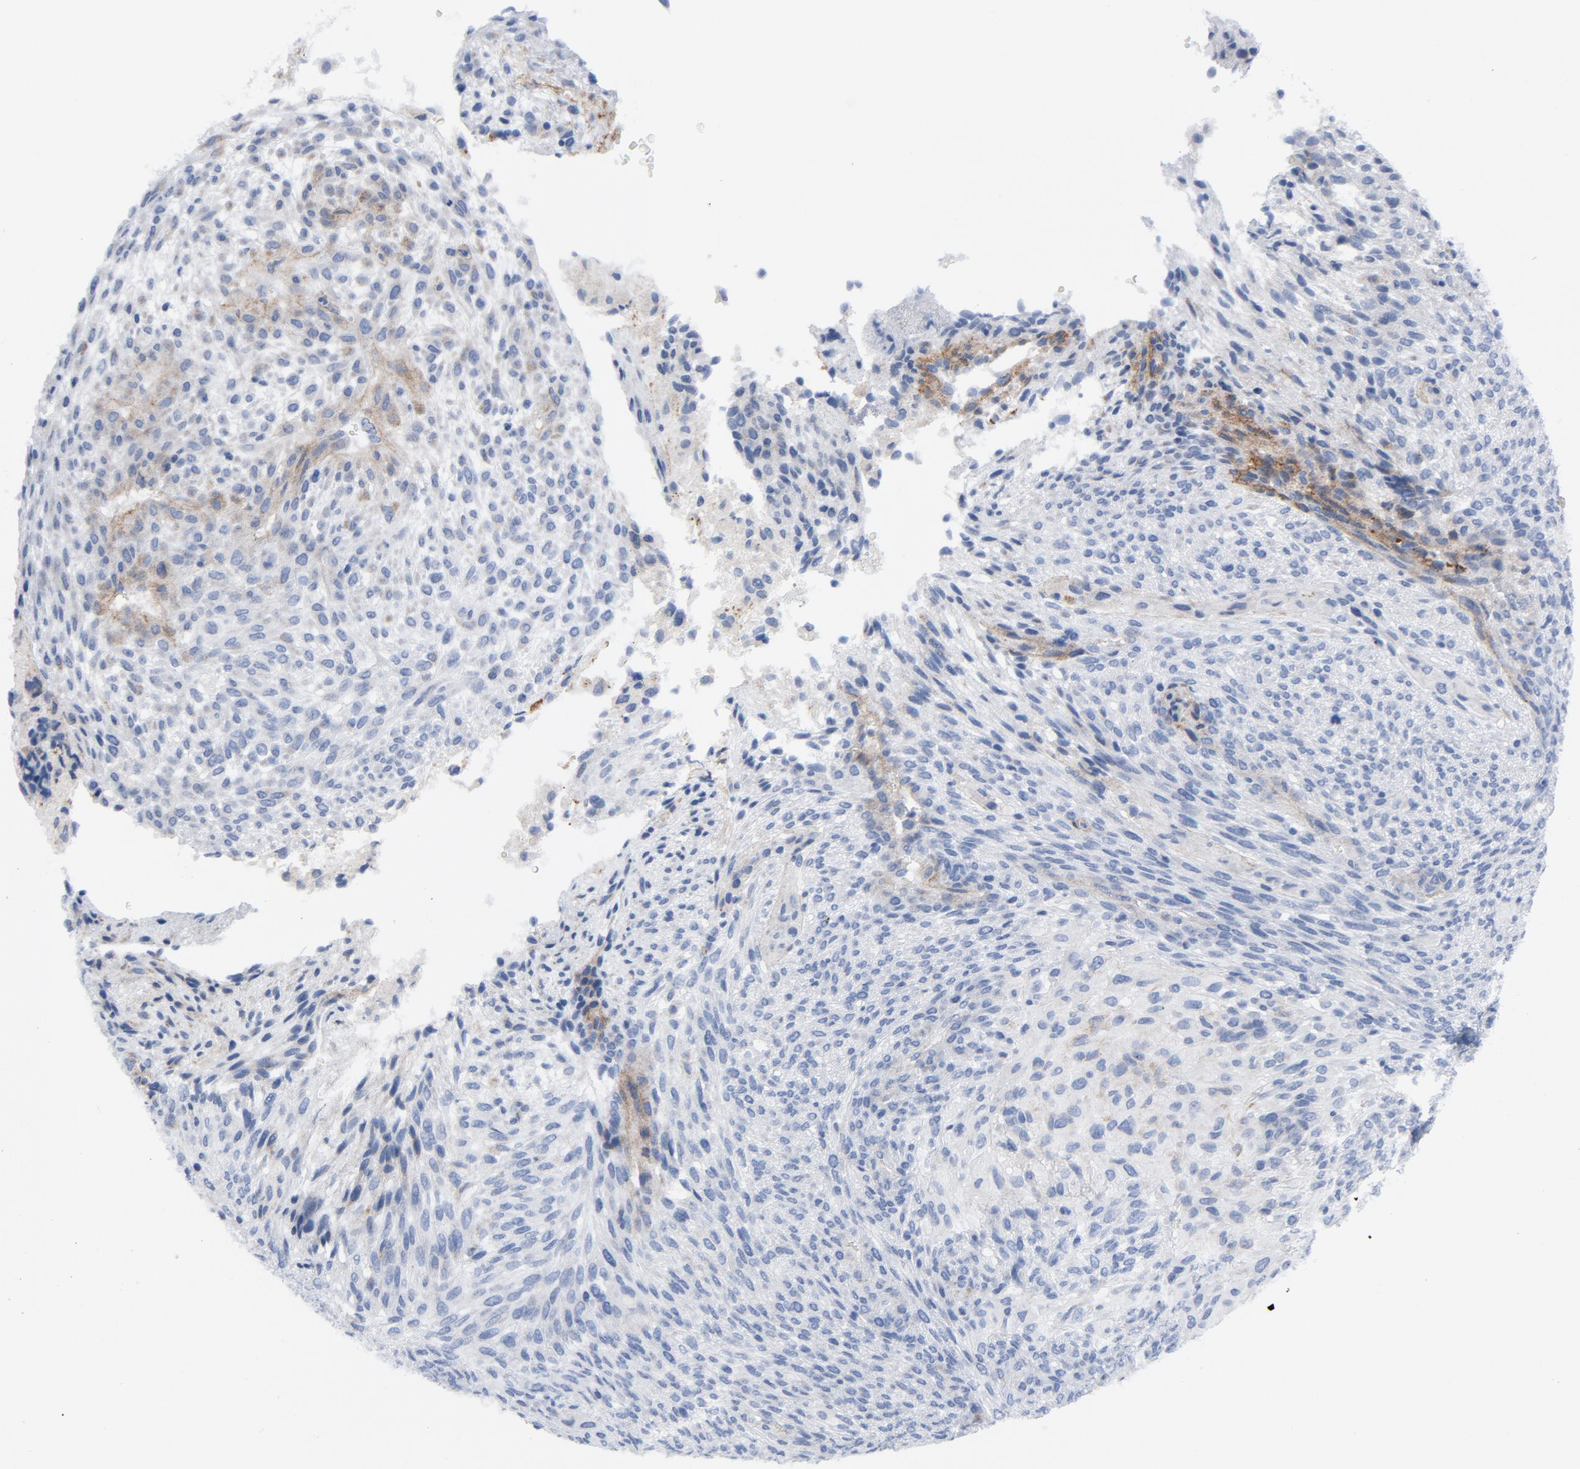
{"staining": {"intensity": "negative", "quantity": "none", "location": "none"}, "tissue": "glioma", "cell_type": "Tumor cells", "image_type": "cancer", "snomed": [{"axis": "morphology", "description": "Glioma, malignant, High grade"}, {"axis": "topography", "description": "Cerebral cortex"}], "caption": "Tumor cells show no significant positivity in glioma.", "gene": "LAMC1", "patient": {"sex": "female", "age": 55}}